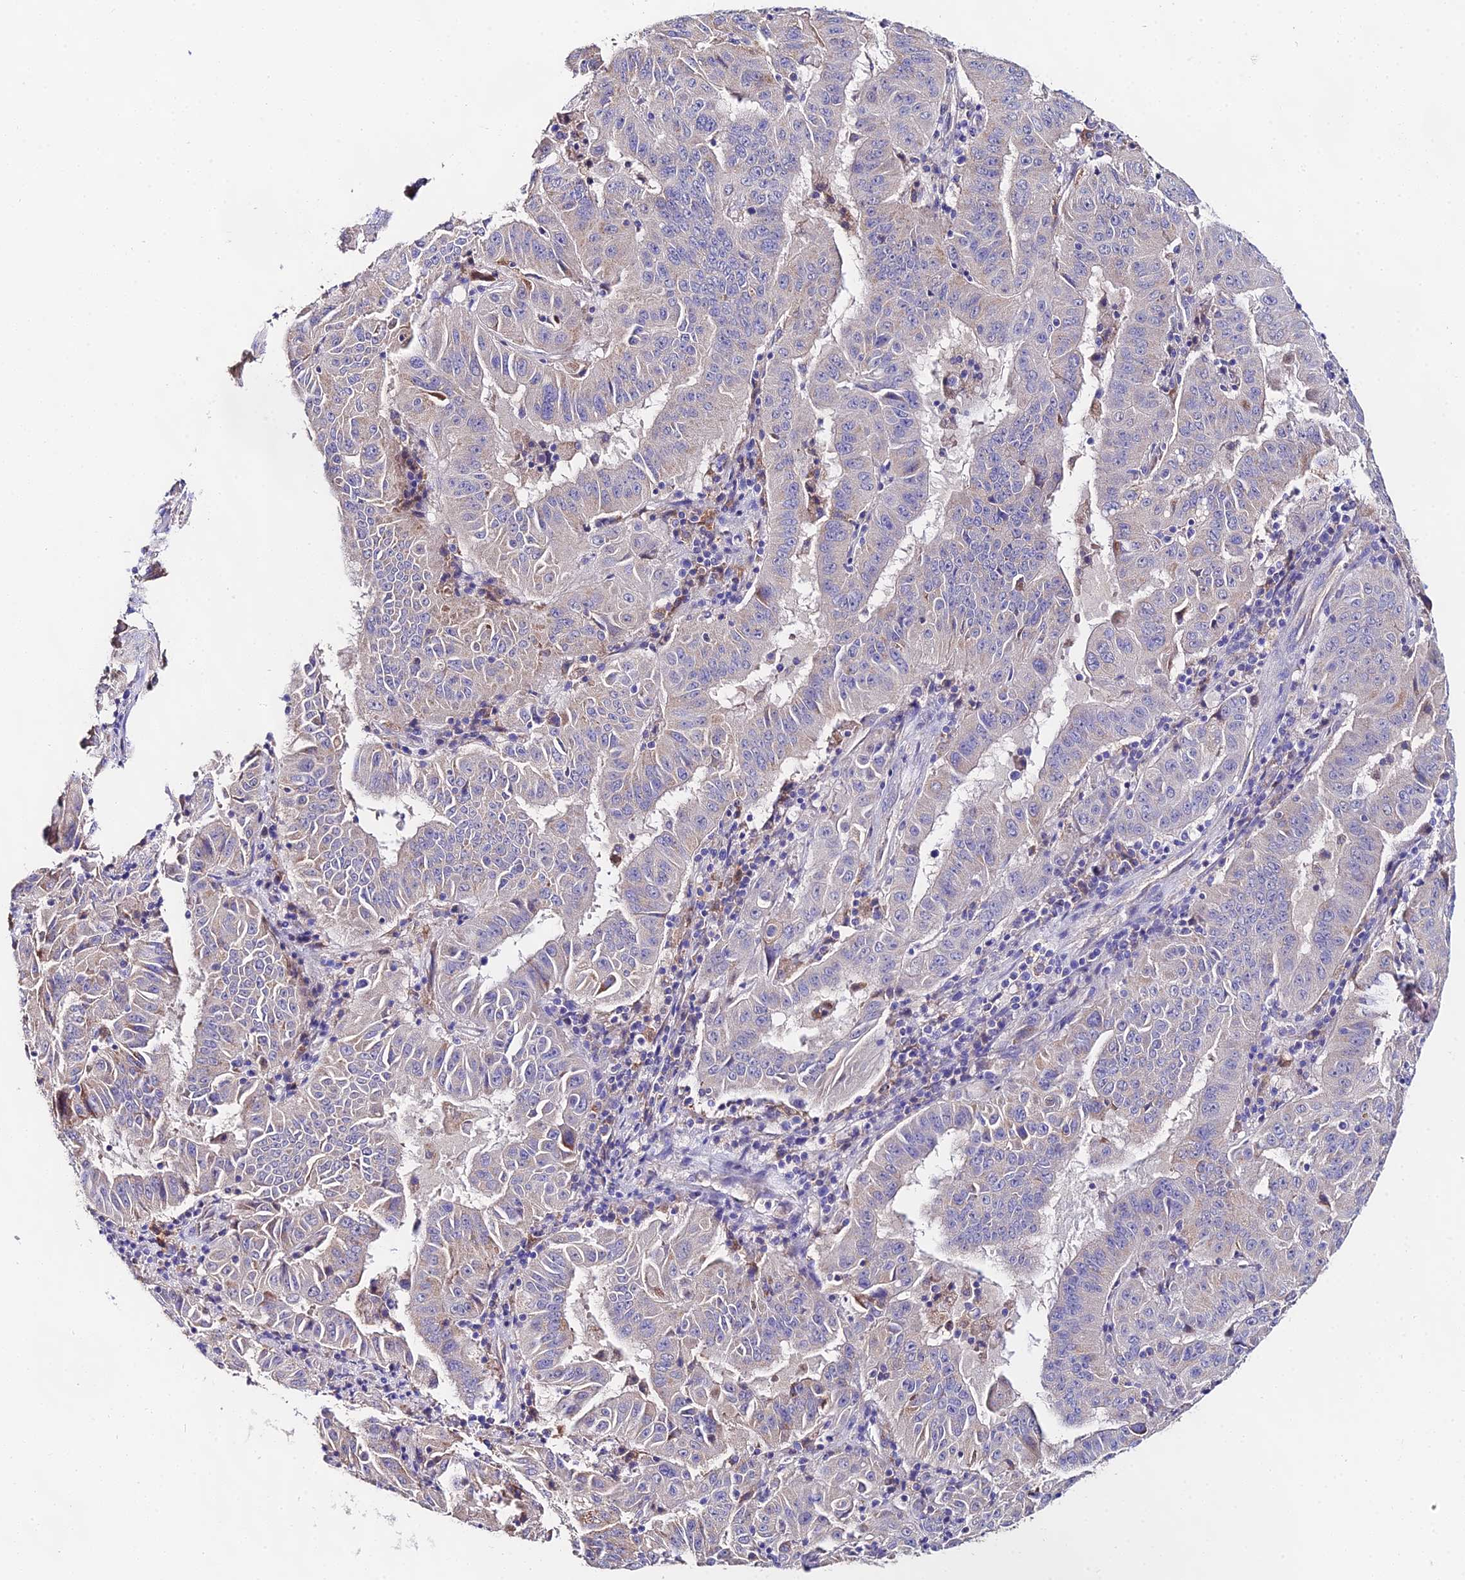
{"staining": {"intensity": "negative", "quantity": "none", "location": "none"}, "tissue": "pancreatic cancer", "cell_type": "Tumor cells", "image_type": "cancer", "snomed": [{"axis": "morphology", "description": "Adenocarcinoma, NOS"}, {"axis": "topography", "description": "Pancreas"}], "caption": "Tumor cells show no significant expression in pancreatic cancer.", "gene": "PPP2R2C", "patient": {"sex": "male", "age": 63}}